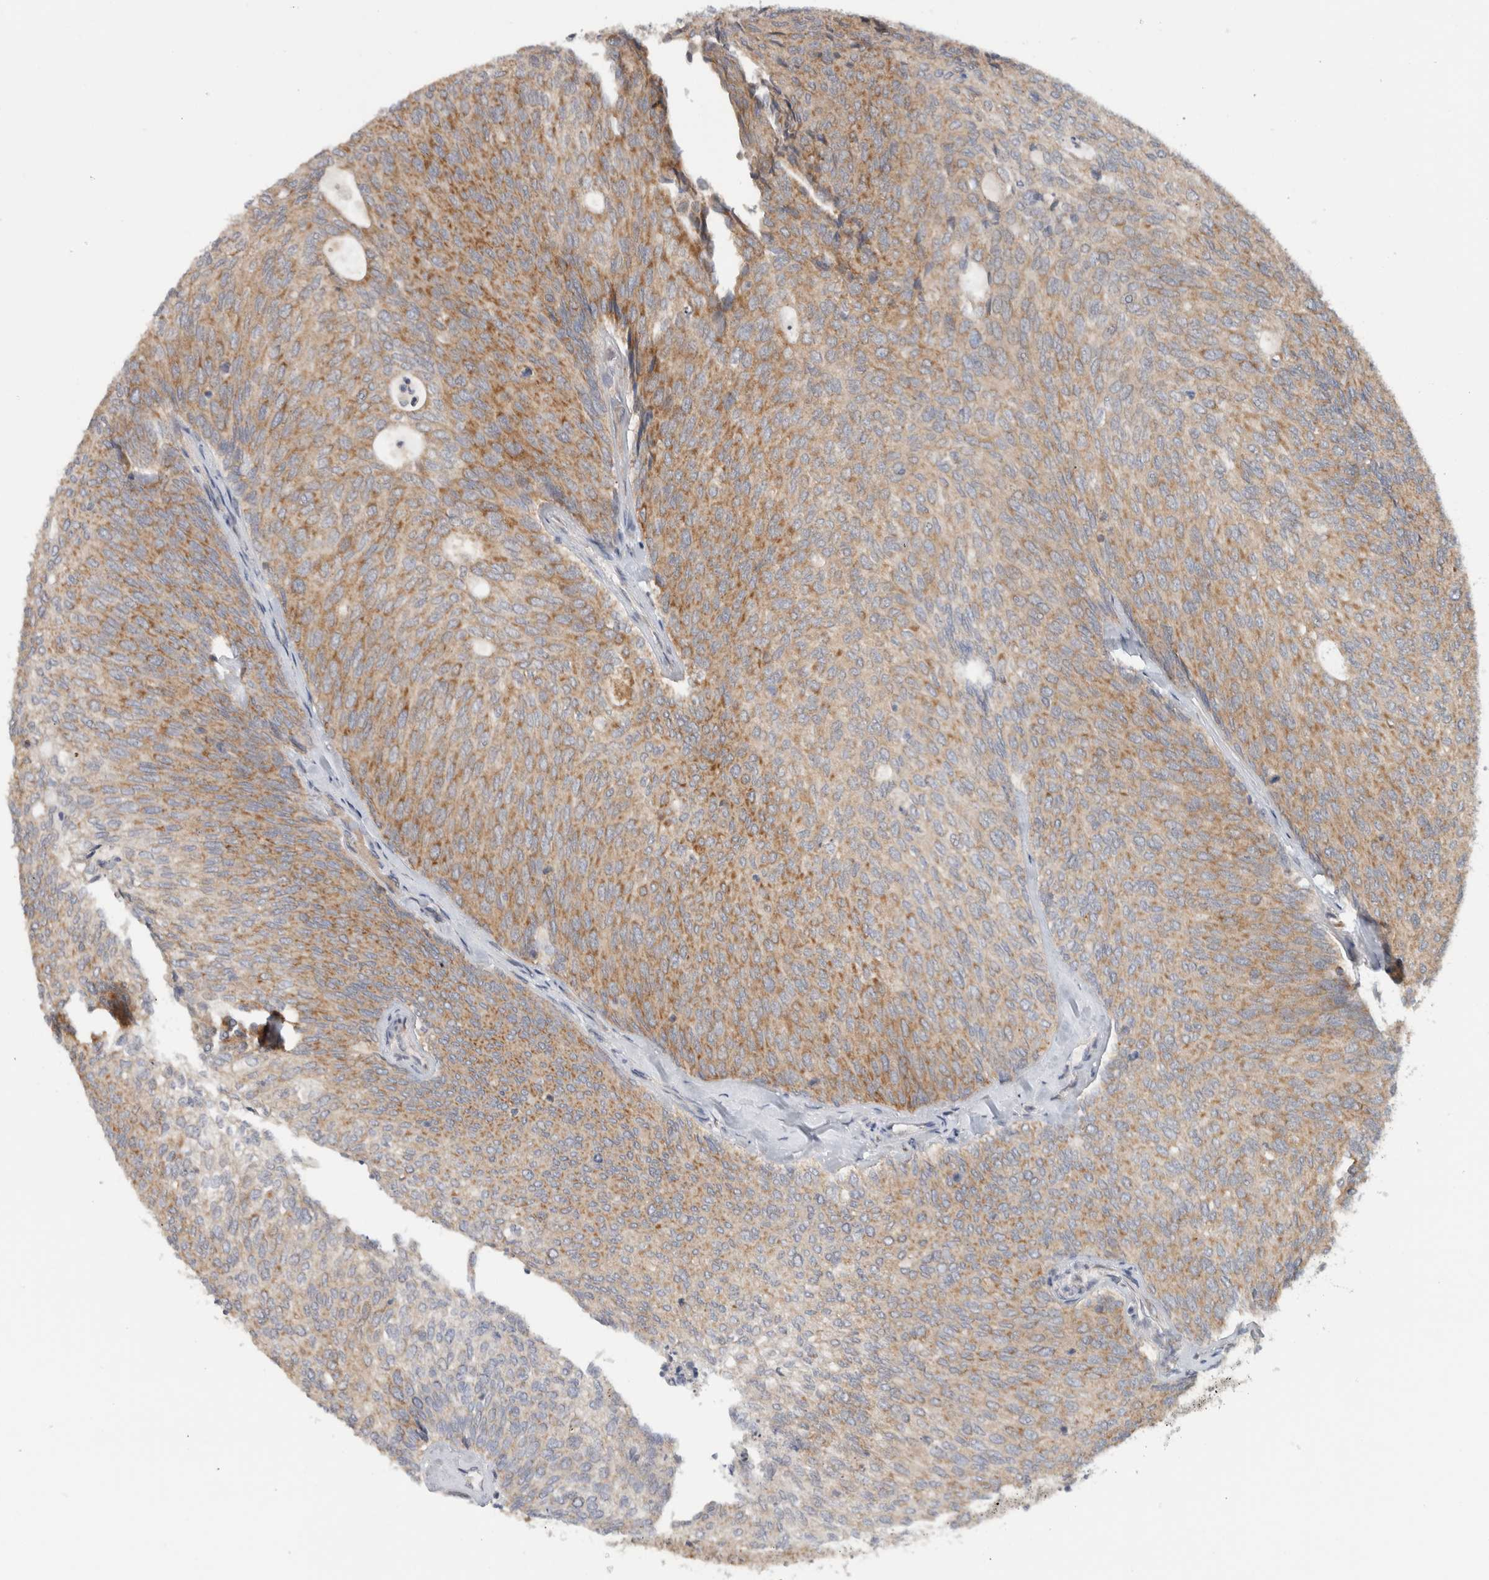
{"staining": {"intensity": "moderate", "quantity": ">75%", "location": "cytoplasmic/membranous"}, "tissue": "urothelial cancer", "cell_type": "Tumor cells", "image_type": "cancer", "snomed": [{"axis": "morphology", "description": "Urothelial carcinoma, Low grade"}, {"axis": "topography", "description": "Urinary bladder"}], "caption": "Moderate cytoplasmic/membranous protein positivity is identified in about >75% of tumor cells in urothelial cancer. Using DAB (brown) and hematoxylin (blue) stains, captured at high magnification using brightfield microscopy.", "gene": "CMC2", "patient": {"sex": "female", "age": 79}}